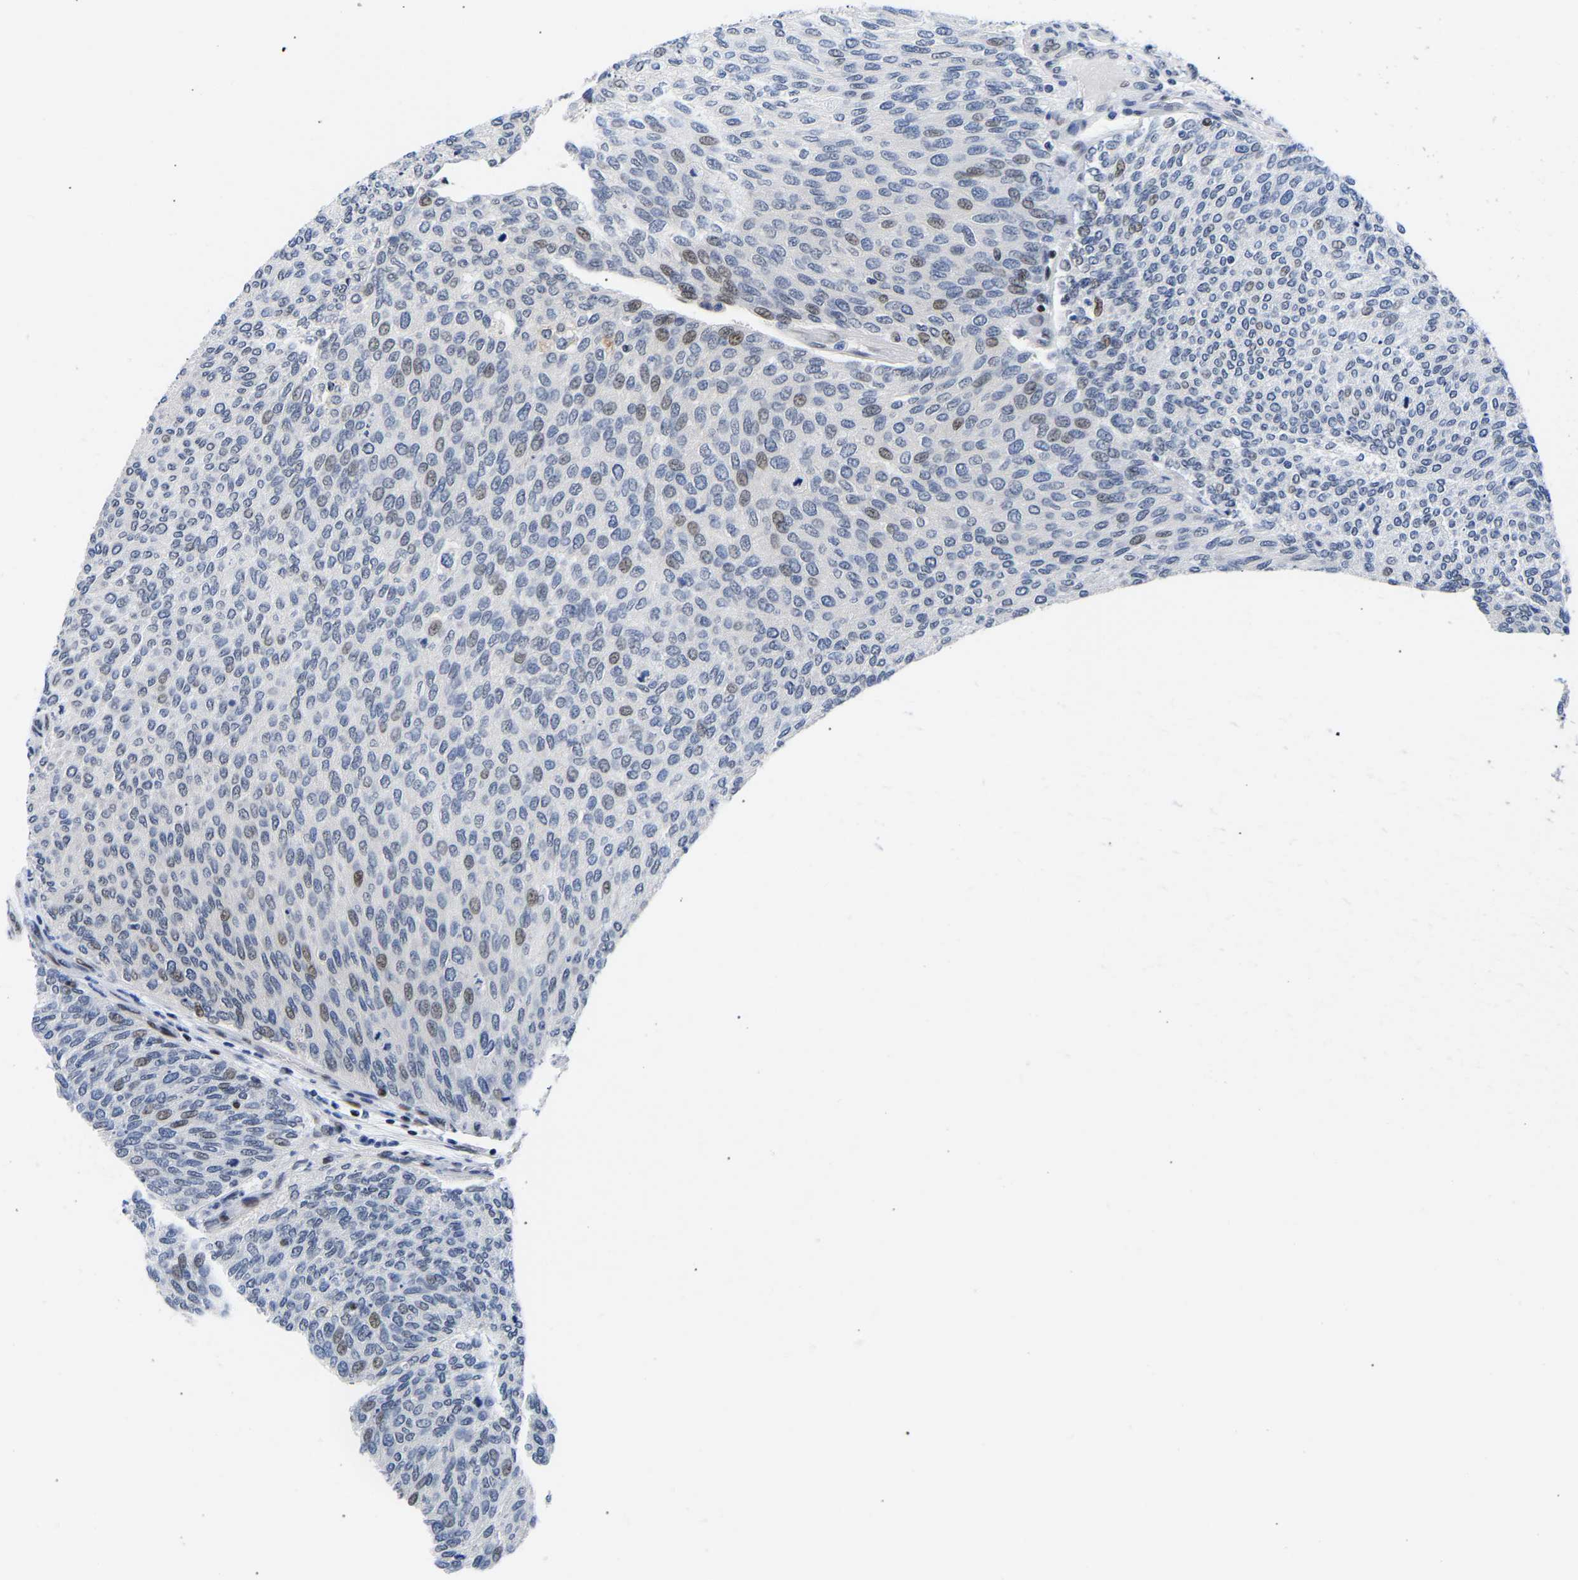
{"staining": {"intensity": "weak", "quantity": "<25%", "location": "nuclear"}, "tissue": "urothelial cancer", "cell_type": "Tumor cells", "image_type": "cancer", "snomed": [{"axis": "morphology", "description": "Urothelial carcinoma, Low grade"}, {"axis": "topography", "description": "Urinary bladder"}], "caption": "An immunohistochemistry (IHC) histopathology image of urothelial cancer is shown. There is no staining in tumor cells of urothelial cancer.", "gene": "PTRHD1", "patient": {"sex": "female", "age": 79}}